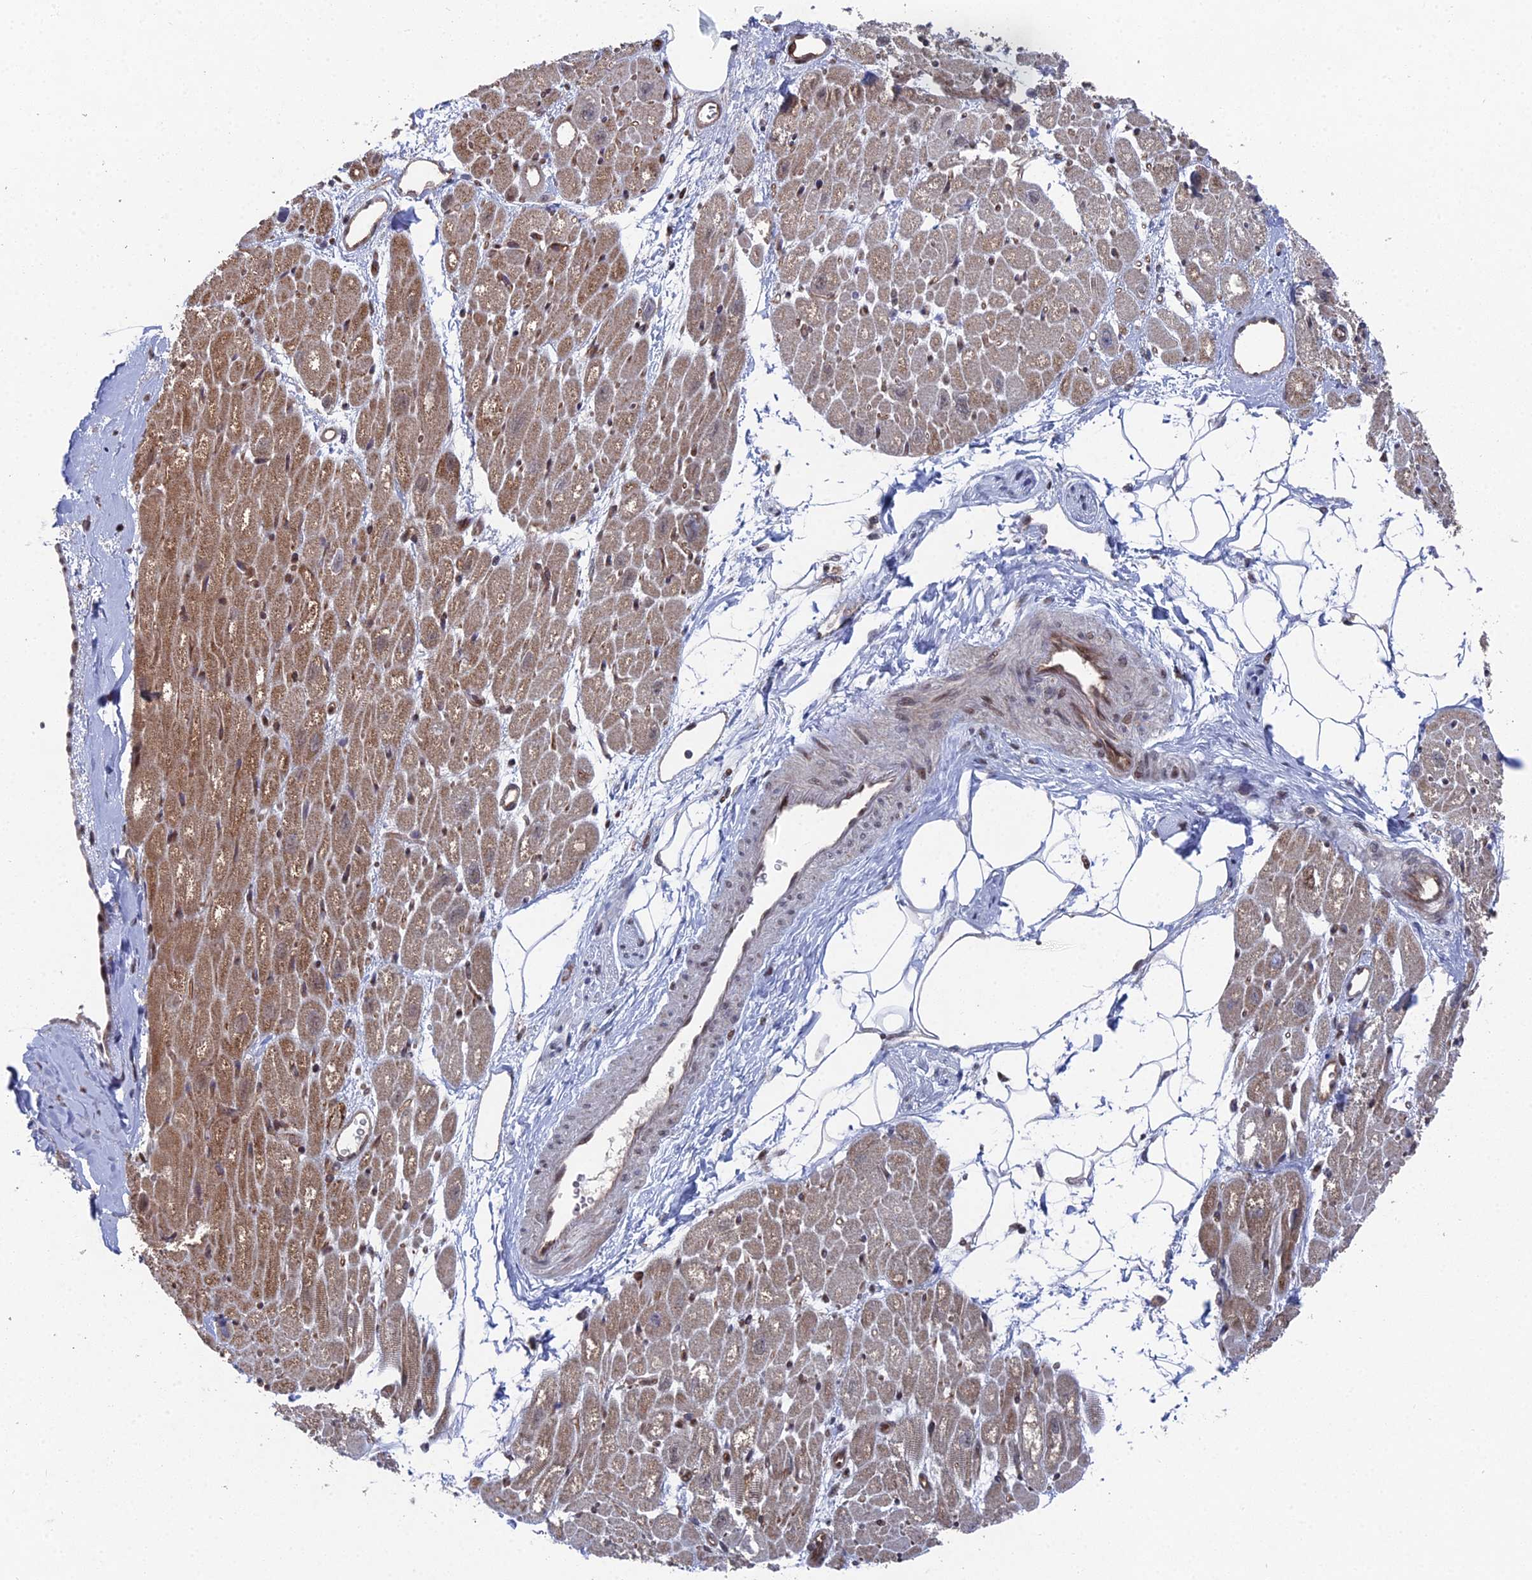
{"staining": {"intensity": "moderate", "quantity": "<25%", "location": "cytoplasmic/membranous"}, "tissue": "heart muscle", "cell_type": "Cardiomyocytes", "image_type": "normal", "snomed": [{"axis": "morphology", "description": "Normal tissue, NOS"}, {"axis": "topography", "description": "Heart"}], "caption": "Benign heart muscle was stained to show a protein in brown. There is low levels of moderate cytoplasmic/membranous staining in about <25% of cardiomyocytes.", "gene": "UNC5D", "patient": {"sex": "male", "age": 50}}